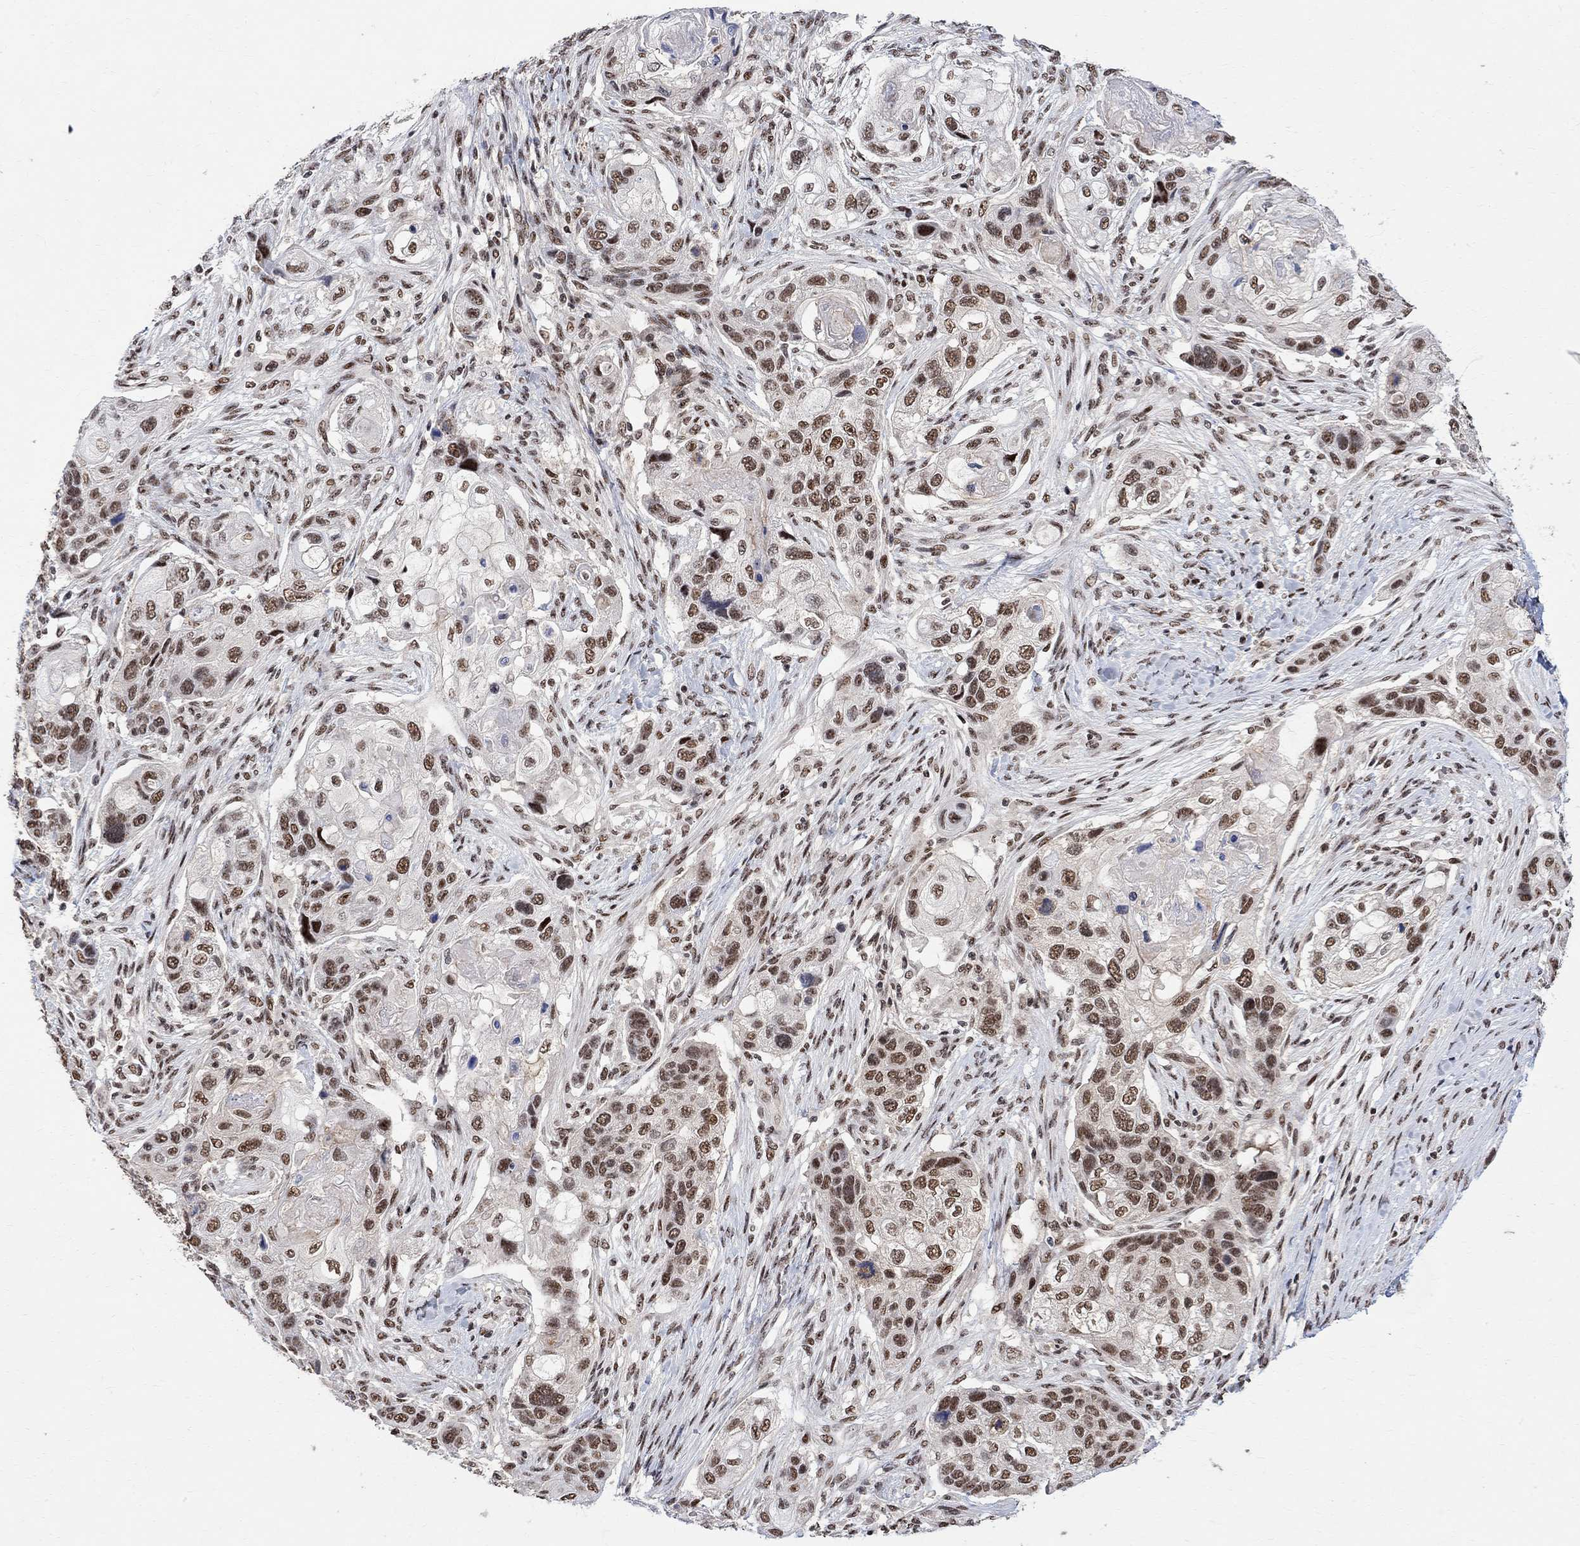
{"staining": {"intensity": "moderate", "quantity": ">75%", "location": "nuclear"}, "tissue": "lung cancer", "cell_type": "Tumor cells", "image_type": "cancer", "snomed": [{"axis": "morphology", "description": "Normal tissue, NOS"}, {"axis": "morphology", "description": "Squamous cell carcinoma, NOS"}, {"axis": "topography", "description": "Bronchus"}, {"axis": "topography", "description": "Lung"}], "caption": "Immunohistochemistry (IHC) (DAB (3,3'-diaminobenzidine)) staining of human lung cancer (squamous cell carcinoma) displays moderate nuclear protein positivity in approximately >75% of tumor cells.", "gene": "E4F1", "patient": {"sex": "male", "age": 69}}